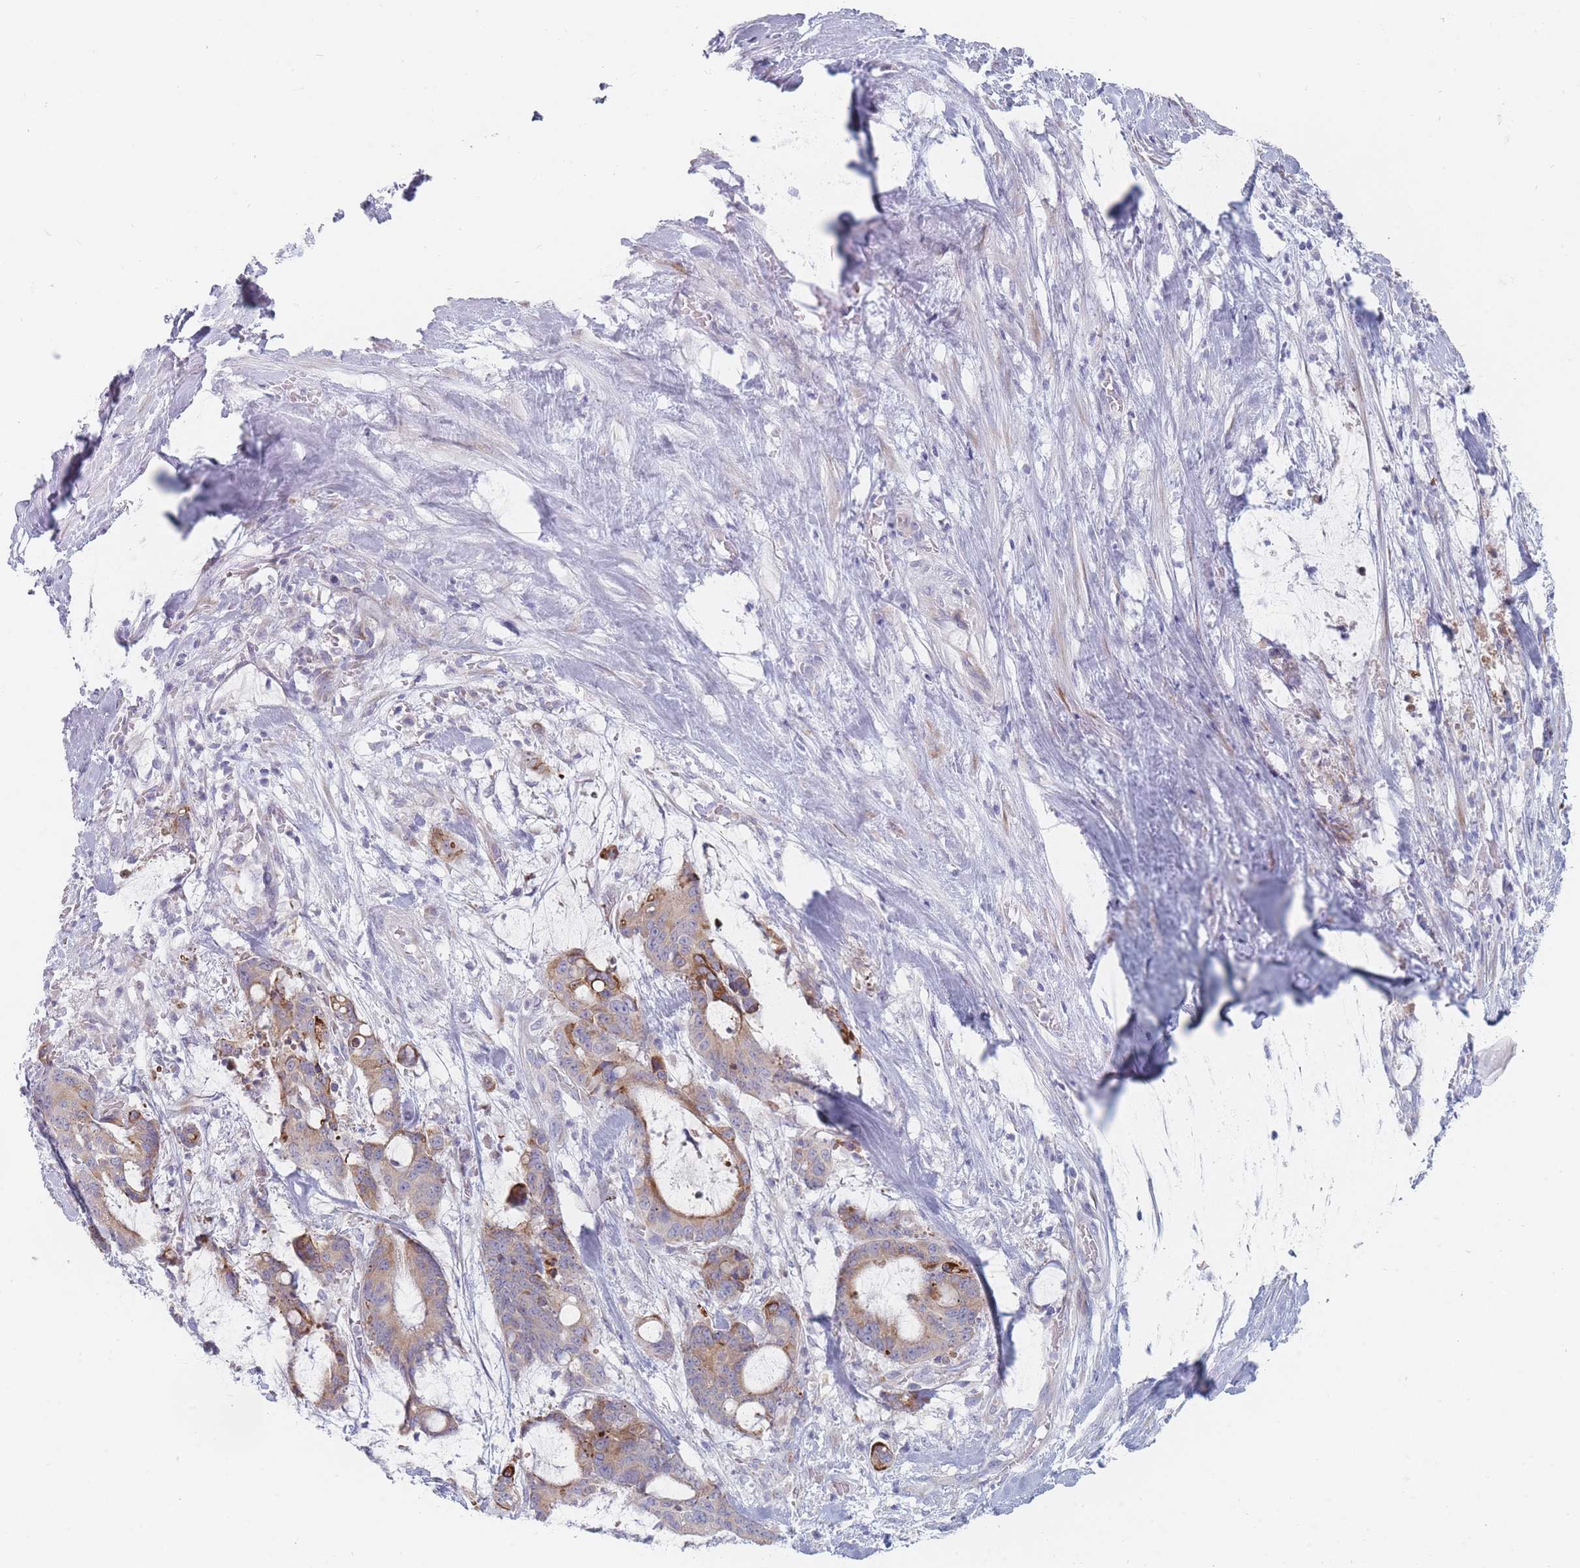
{"staining": {"intensity": "weak", "quantity": "25%-75%", "location": "cytoplasmic/membranous"}, "tissue": "liver cancer", "cell_type": "Tumor cells", "image_type": "cancer", "snomed": [{"axis": "morphology", "description": "Normal tissue, NOS"}, {"axis": "morphology", "description": "Cholangiocarcinoma"}, {"axis": "topography", "description": "Liver"}, {"axis": "topography", "description": "Peripheral nerve tissue"}], "caption": "Immunohistochemistry (IHC) (DAB) staining of cholangiocarcinoma (liver) reveals weak cytoplasmic/membranous protein staining in about 25%-75% of tumor cells. (Brightfield microscopy of DAB IHC at high magnification).", "gene": "SPATS1", "patient": {"sex": "female", "age": 73}}